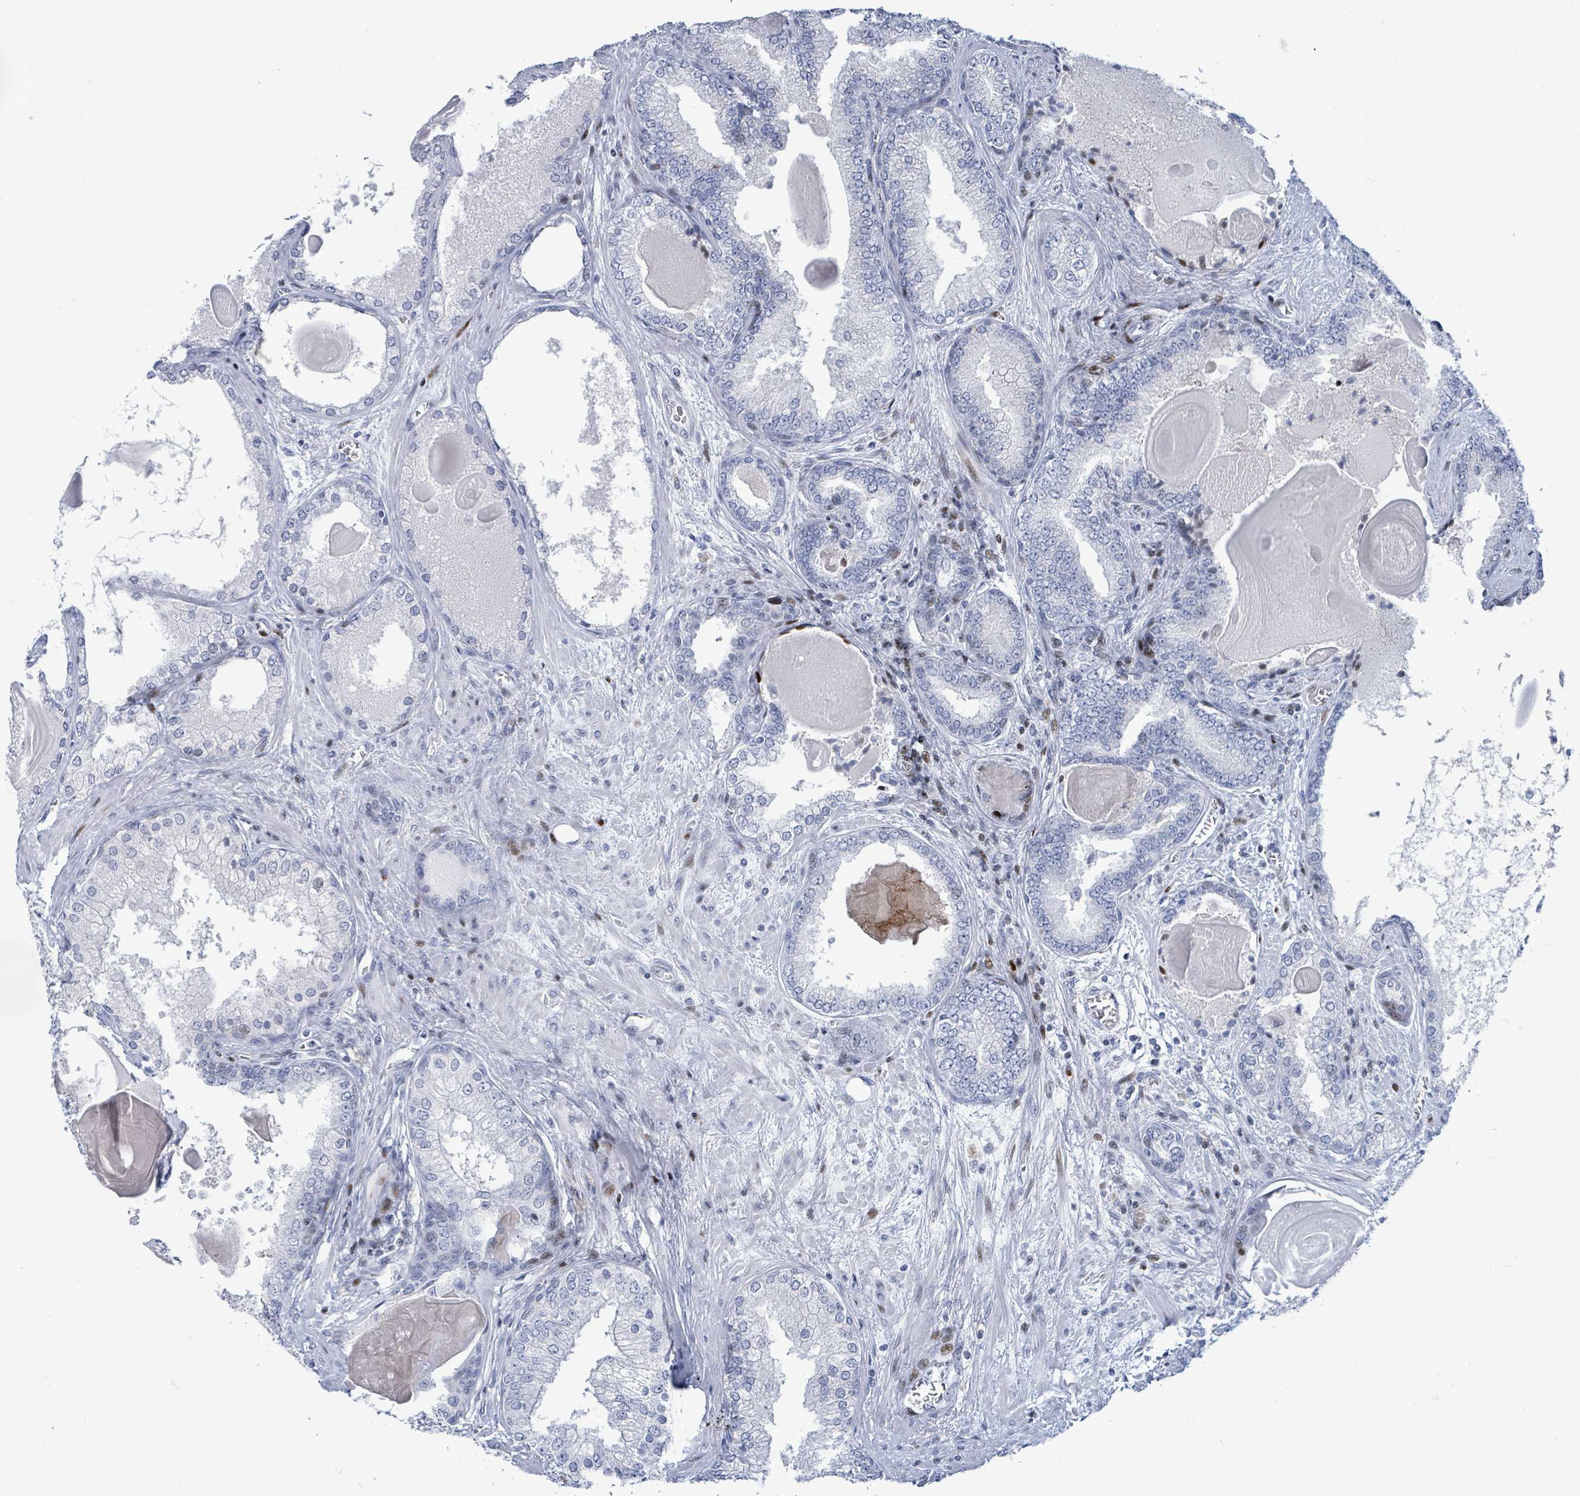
{"staining": {"intensity": "negative", "quantity": "none", "location": "none"}, "tissue": "prostate cancer", "cell_type": "Tumor cells", "image_type": "cancer", "snomed": [{"axis": "morphology", "description": "Adenocarcinoma, High grade"}, {"axis": "topography", "description": "Prostate"}], "caption": "Immunohistochemical staining of human prostate adenocarcinoma (high-grade) shows no significant positivity in tumor cells.", "gene": "MALL", "patient": {"sex": "male", "age": 63}}